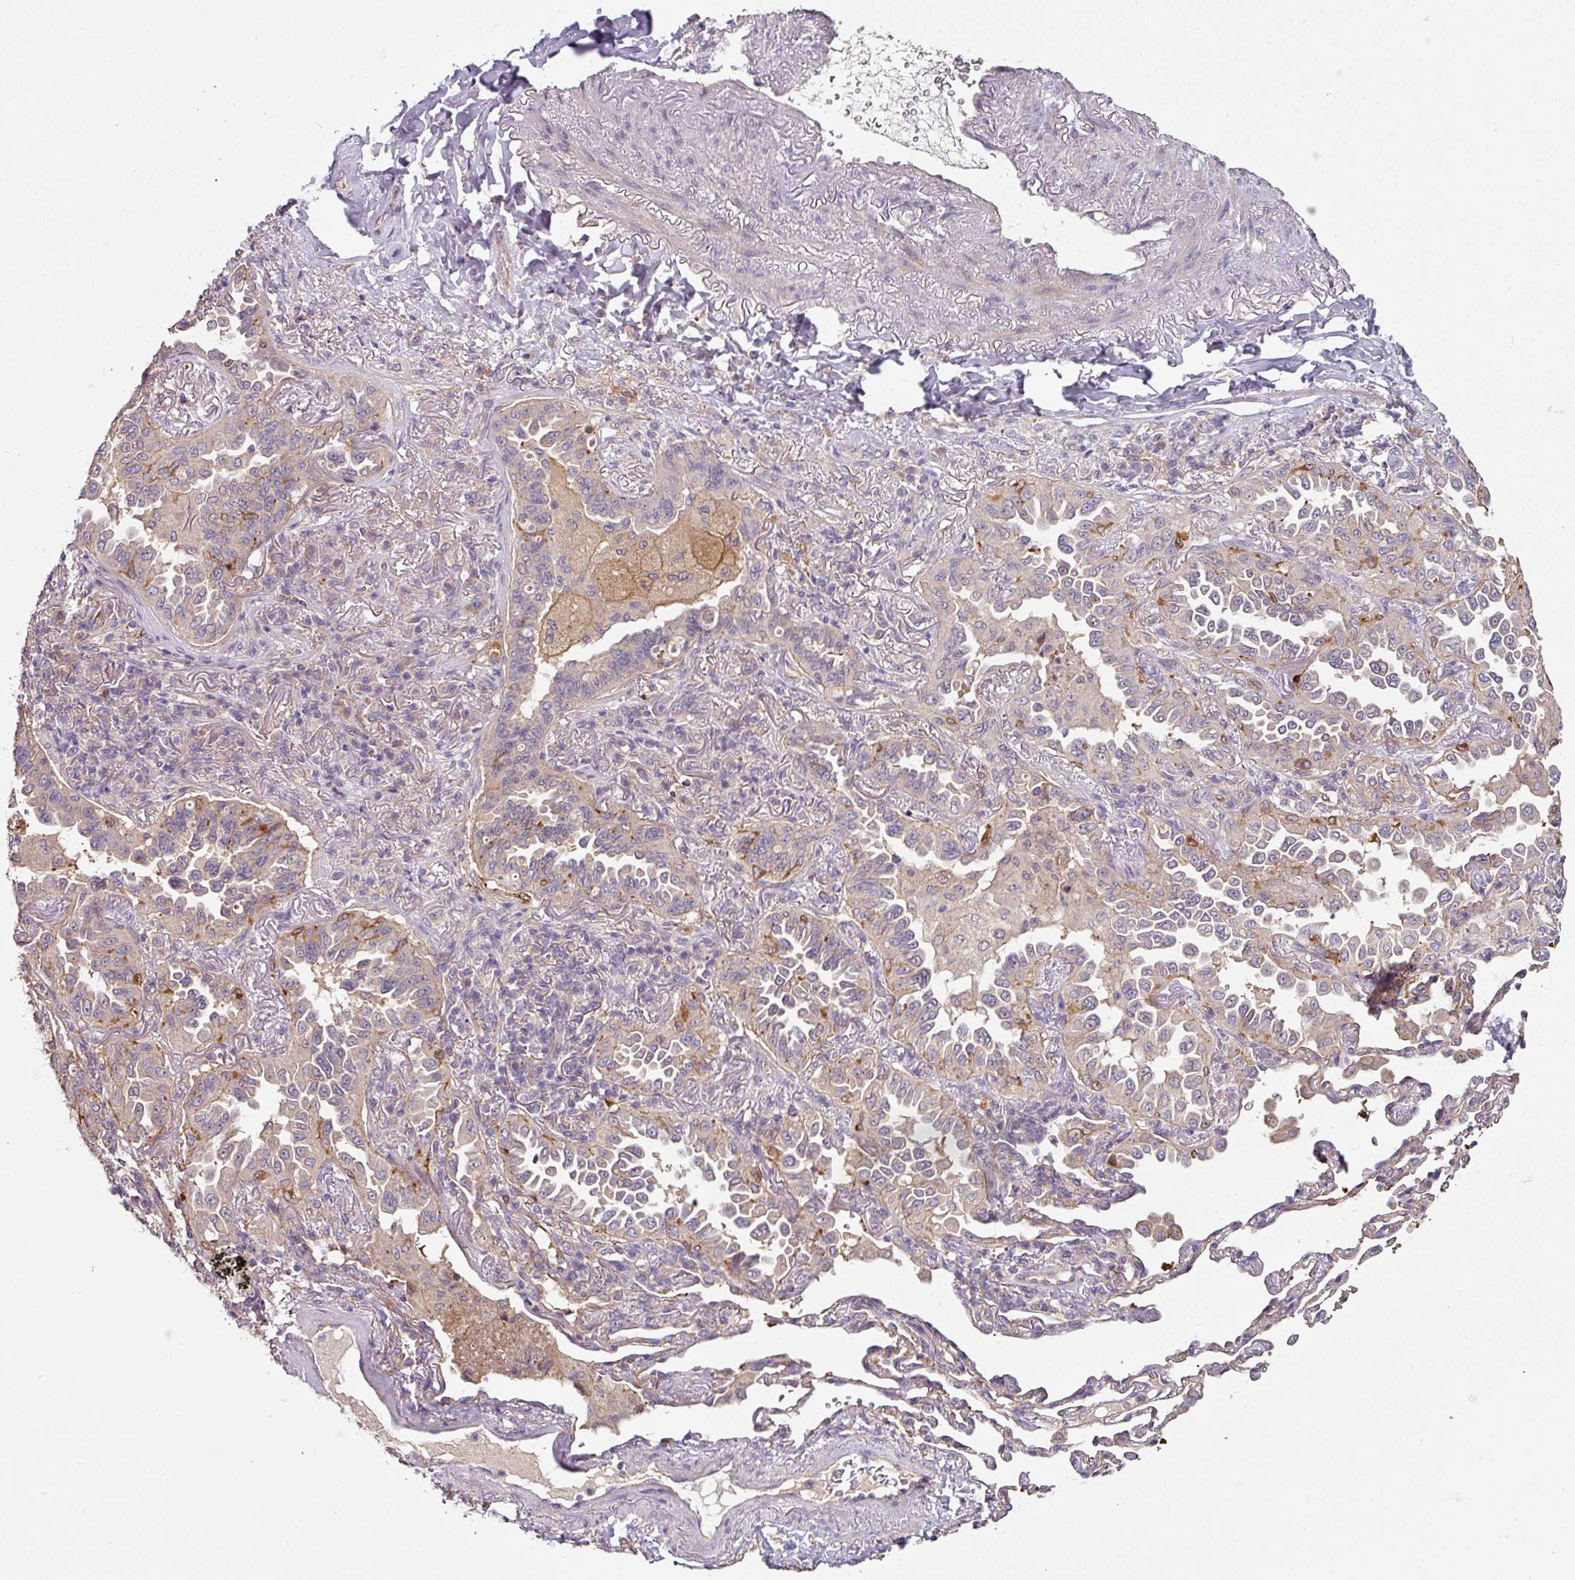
{"staining": {"intensity": "negative", "quantity": "none", "location": "none"}, "tissue": "lung cancer", "cell_type": "Tumor cells", "image_type": "cancer", "snomed": [{"axis": "morphology", "description": "Adenocarcinoma, NOS"}, {"axis": "topography", "description": "Lung"}], "caption": "Adenocarcinoma (lung) was stained to show a protein in brown. There is no significant expression in tumor cells.", "gene": "C4orf48", "patient": {"sex": "female", "age": 69}}